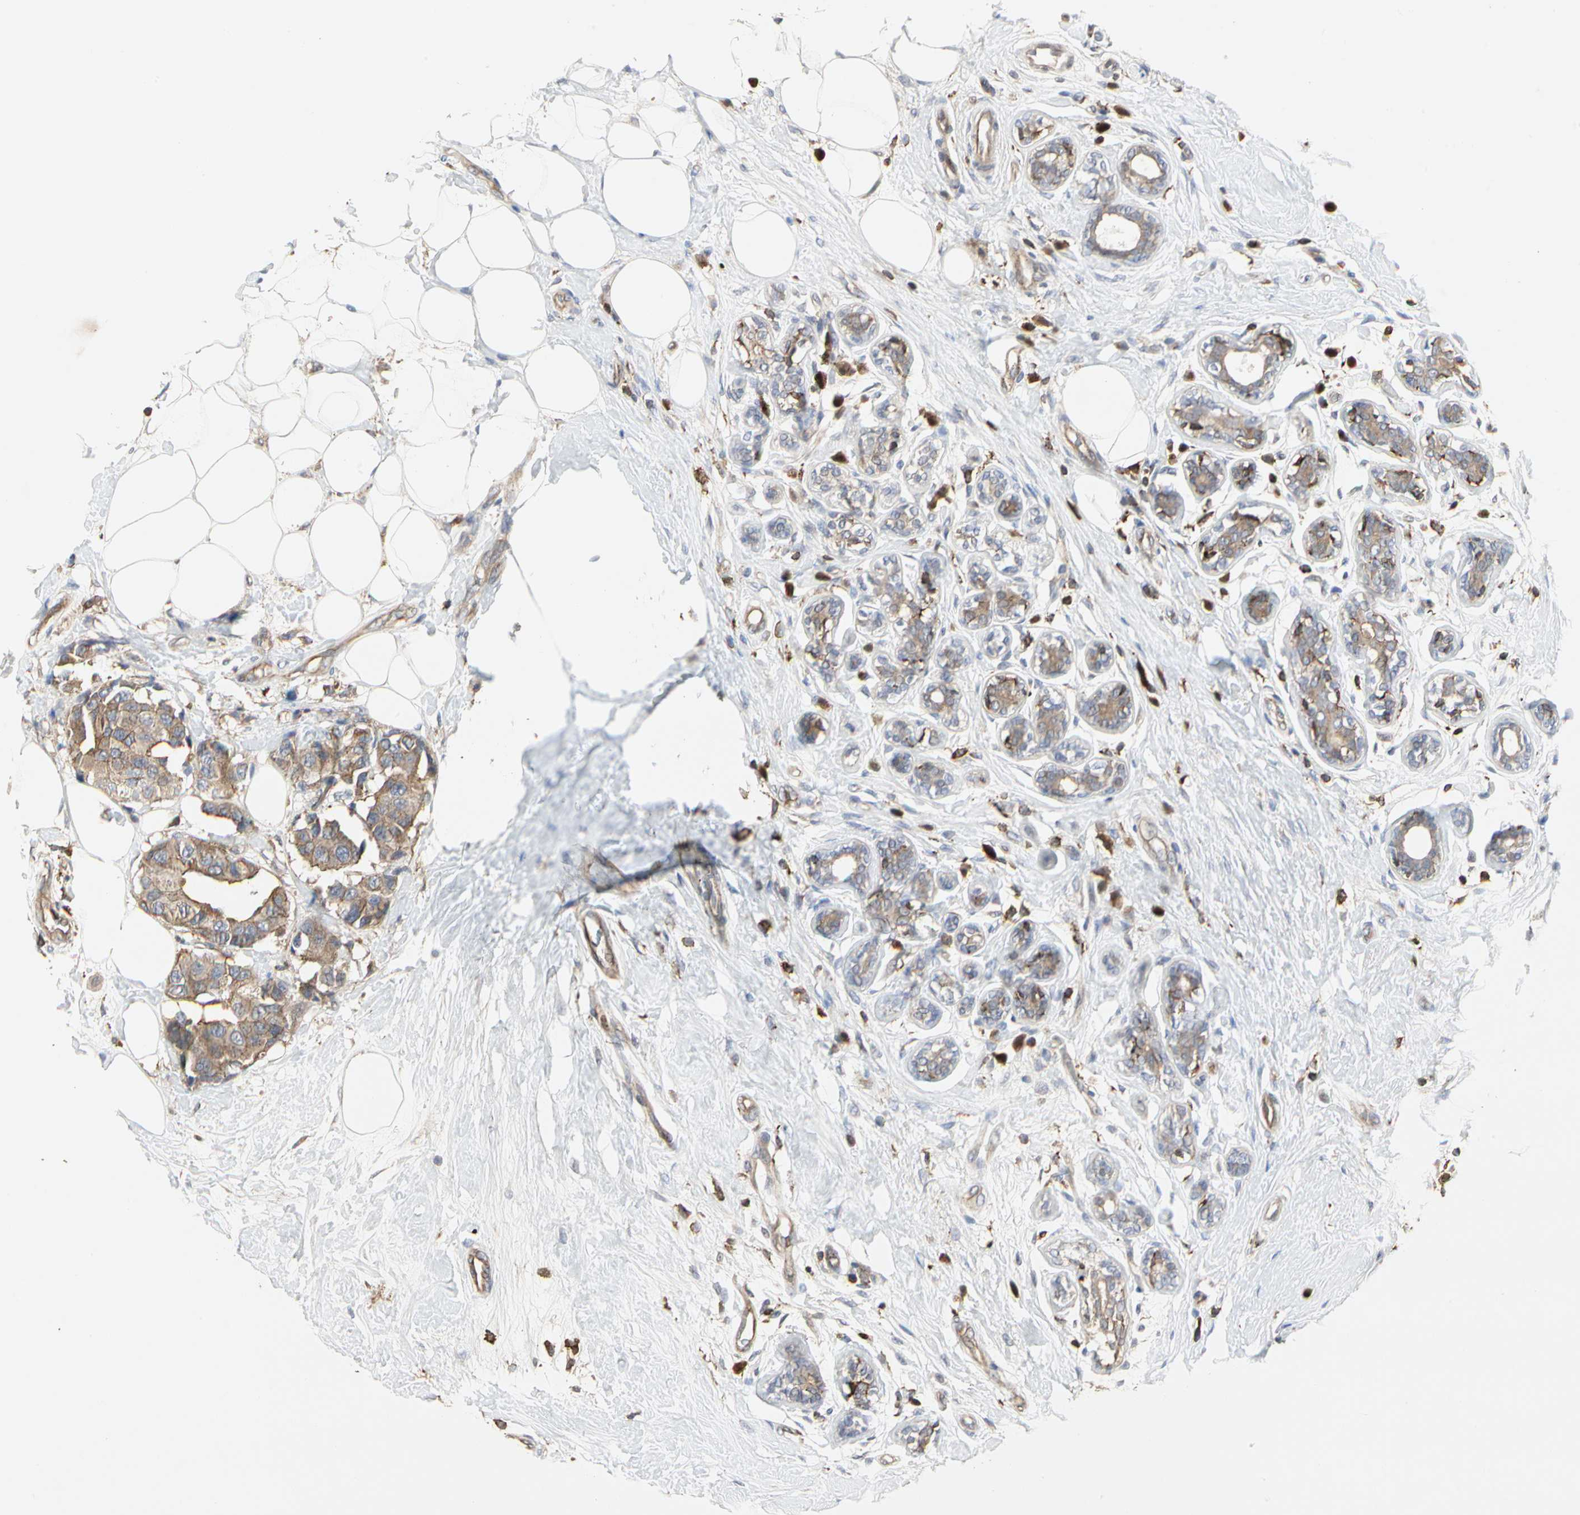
{"staining": {"intensity": "moderate", "quantity": ">75%", "location": "cytoplasmic/membranous"}, "tissue": "breast cancer", "cell_type": "Tumor cells", "image_type": "cancer", "snomed": [{"axis": "morphology", "description": "Normal tissue, NOS"}, {"axis": "morphology", "description": "Duct carcinoma"}, {"axis": "topography", "description": "Breast"}], "caption": "Protein expression analysis of human breast cancer (infiltrating ductal carcinoma) reveals moderate cytoplasmic/membranous expression in approximately >75% of tumor cells.", "gene": "NAPG", "patient": {"sex": "female", "age": 39}}